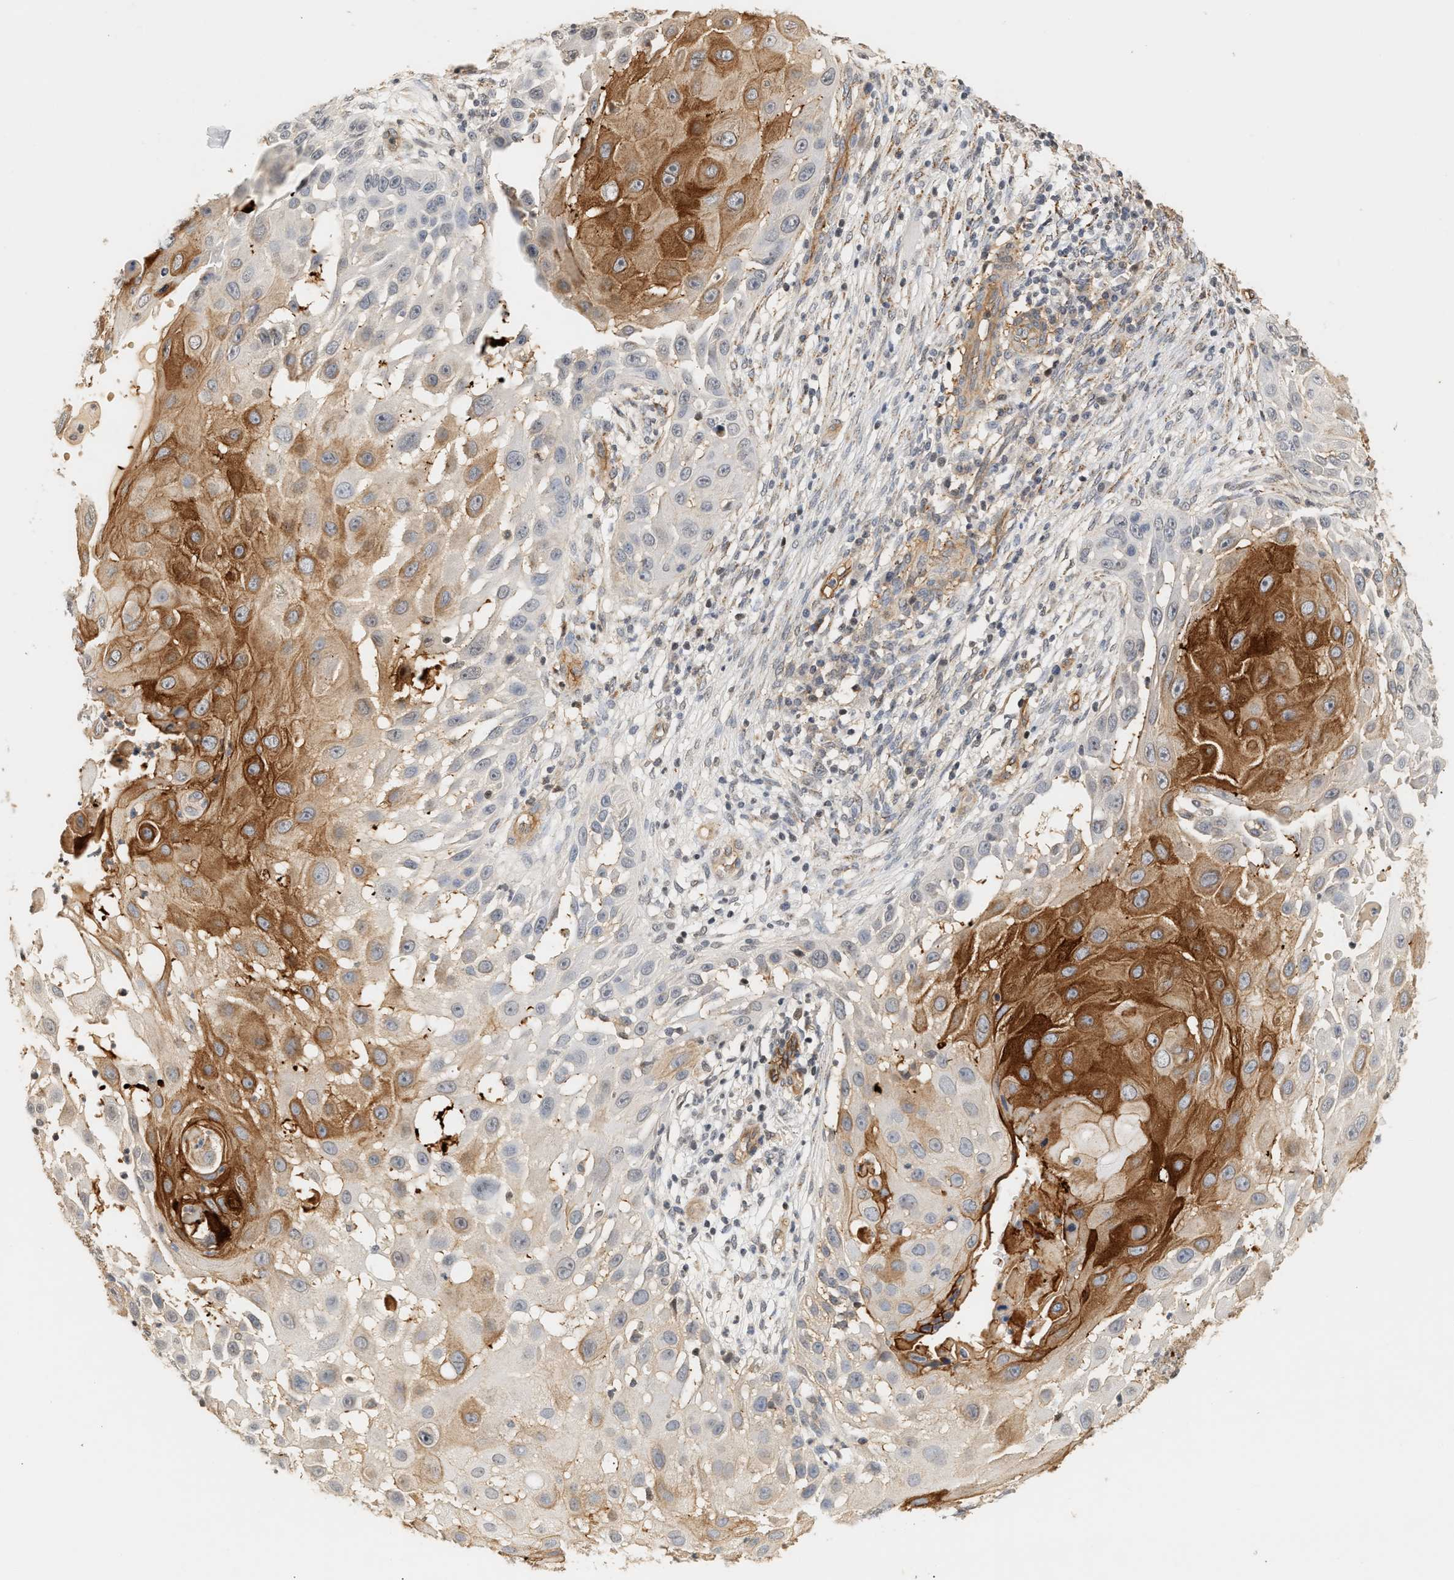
{"staining": {"intensity": "strong", "quantity": "25%-75%", "location": "cytoplasmic/membranous"}, "tissue": "skin cancer", "cell_type": "Tumor cells", "image_type": "cancer", "snomed": [{"axis": "morphology", "description": "Squamous cell carcinoma, NOS"}, {"axis": "topography", "description": "Skin"}], "caption": "An IHC histopathology image of neoplastic tissue is shown. Protein staining in brown labels strong cytoplasmic/membranous positivity in squamous cell carcinoma (skin) within tumor cells.", "gene": "PLXND1", "patient": {"sex": "female", "age": 44}}